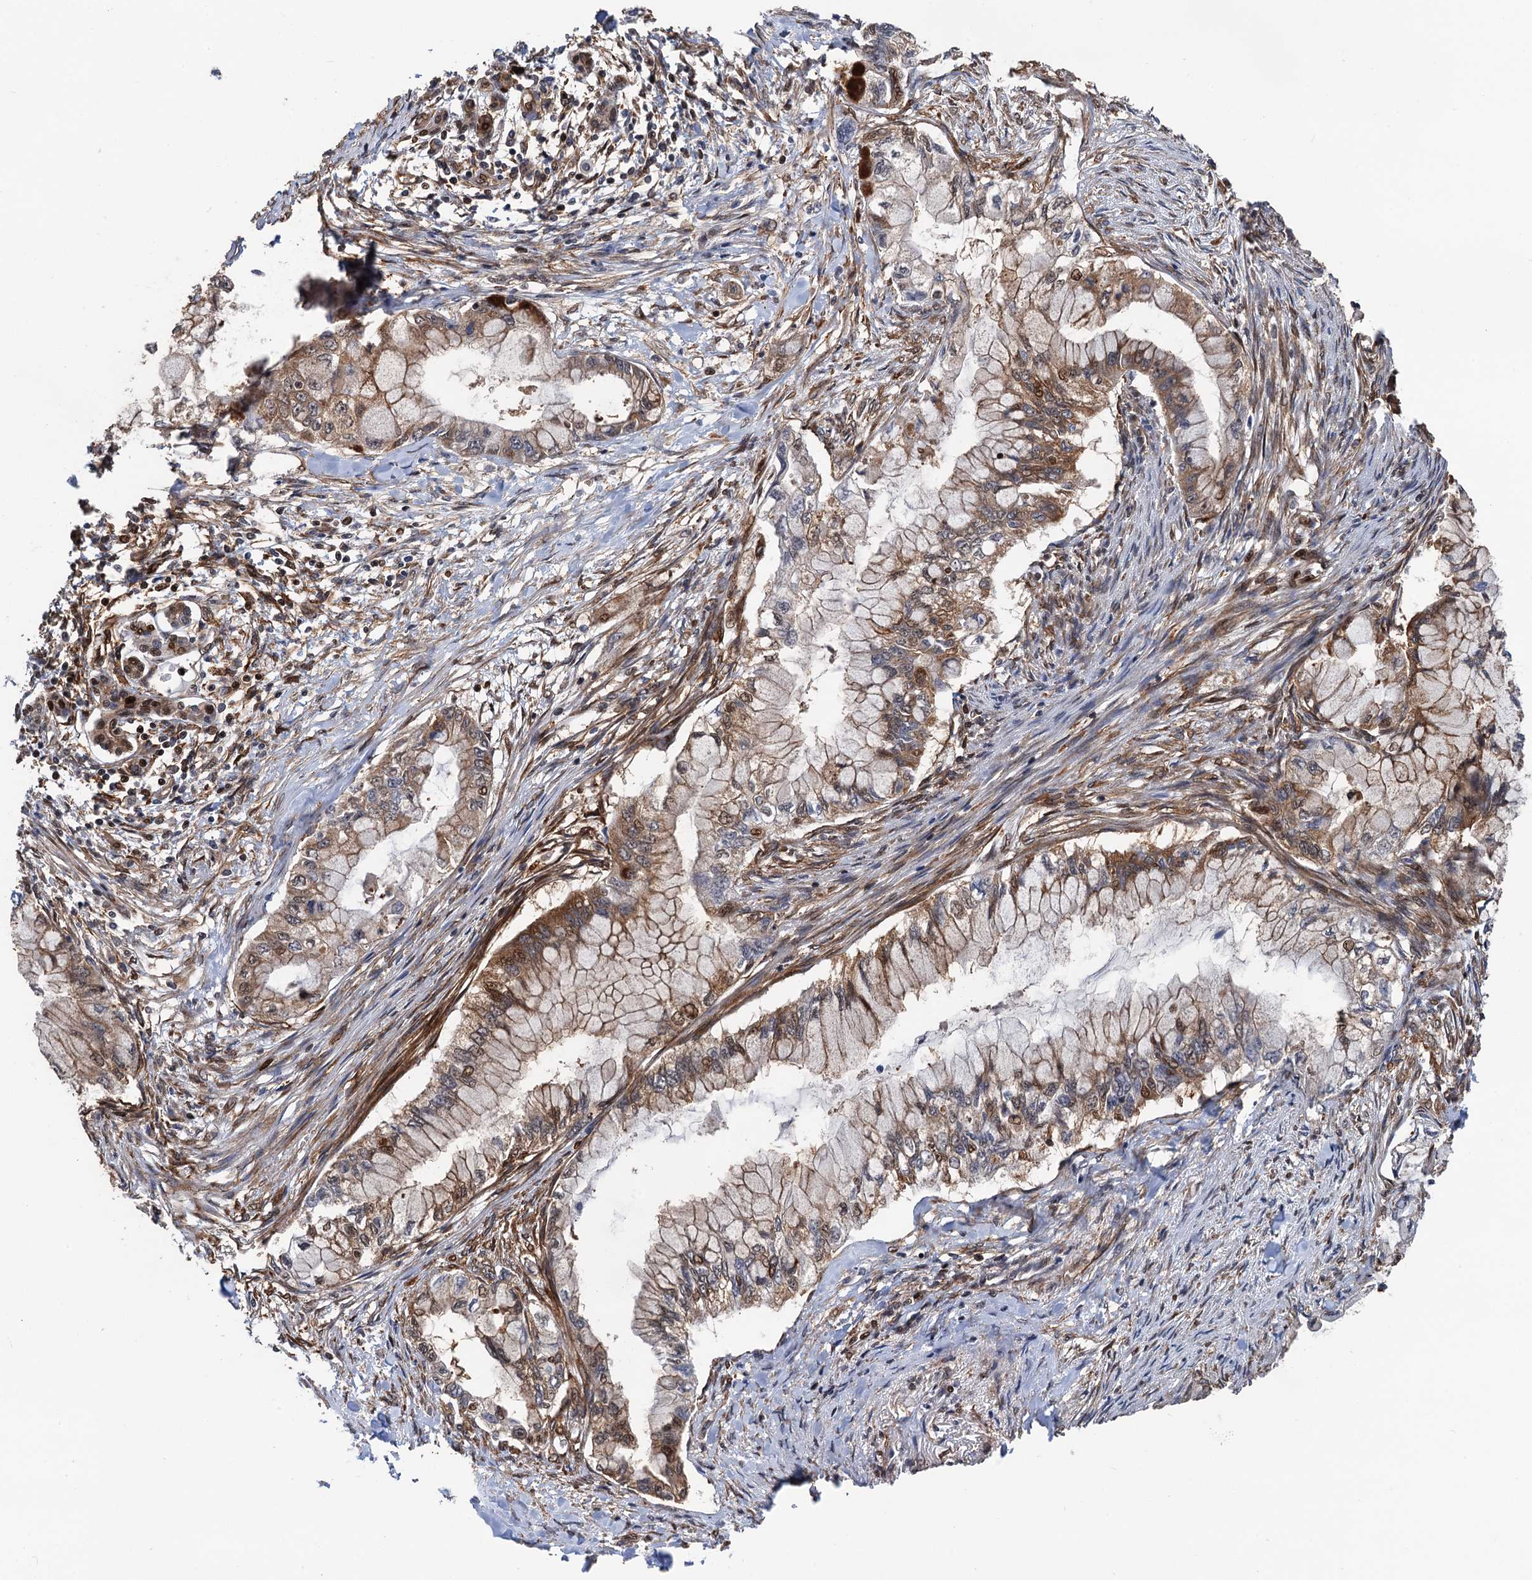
{"staining": {"intensity": "moderate", "quantity": "25%-75%", "location": "cytoplasmic/membranous,nuclear"}, "tissue": "pancreatic cancer", "cell_type": "Tumor cells", "image_type": "cancer", "snomed": [{"axis": "morphology", "description": "Adenocarcinoma, NOS"}, {"axis": "topography", "description": "Pancreas"}], "caption": "Immunohistochemical staining of human pancreatic cancer (adenocarcinoma) reveals moderate cytoplasmic/membranous and nuclear protein expression in approximately 25%-75% of tumor cells.", "gene": "SNRNP25", "patient": {"sex": "male", "age": 48}}